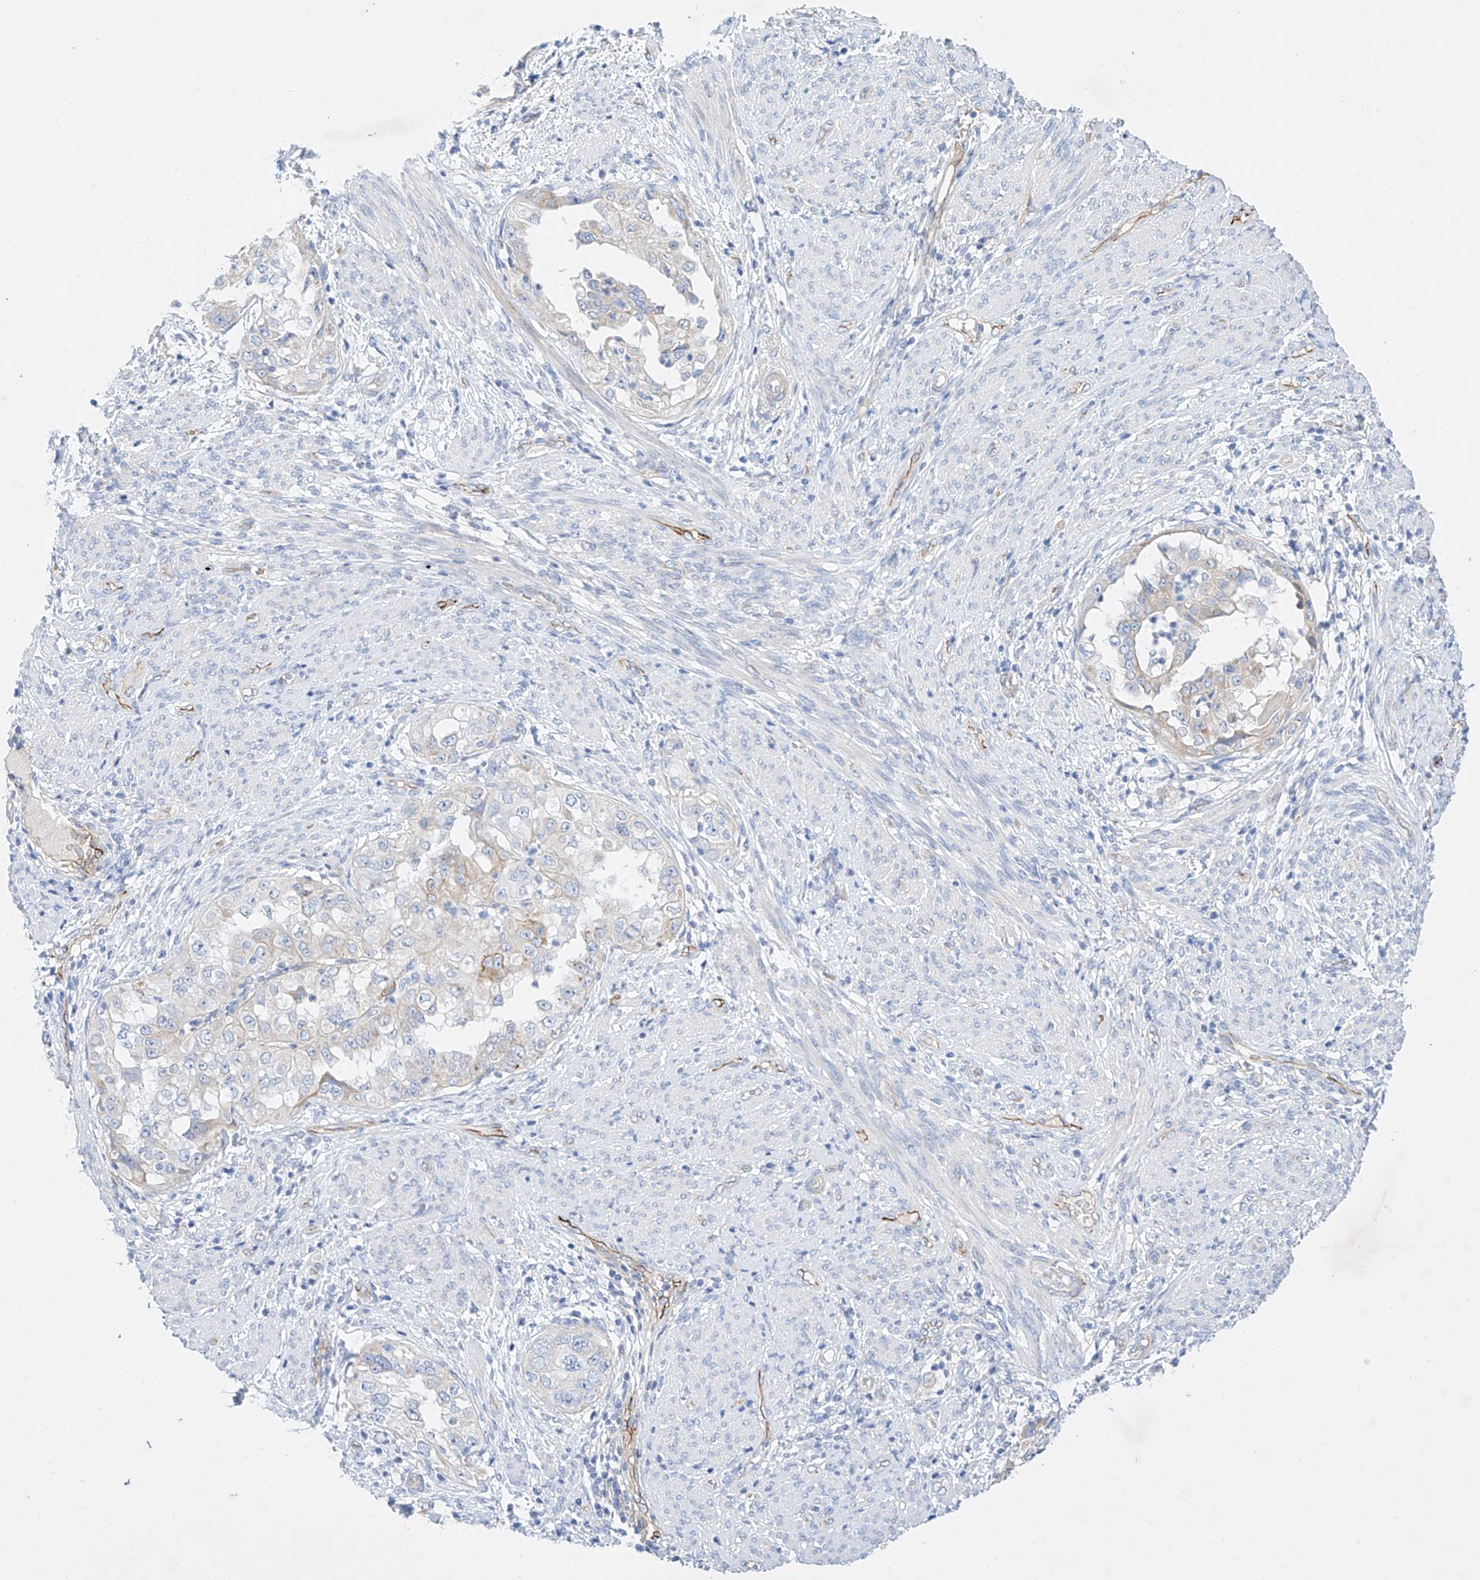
{"staining": {"intensity": "negative", "quantity": "none", "location": "none"}, "tissue": "endometrial cancer", "cell_type": "Tumor cells", "image_type": "cancer", "snomed": [{"axis": "morphology", "description": "Adenocarcinoma, NOS"}, {"axis": "topography", "description": "Endometrium"}], "caption": "Immunohistochemical staining of adenocarcinoma (endometrial) shows no significant staining in tumor cells.", "gene": "SBSPON", "patient": {"sex": "female", "age": 85}}